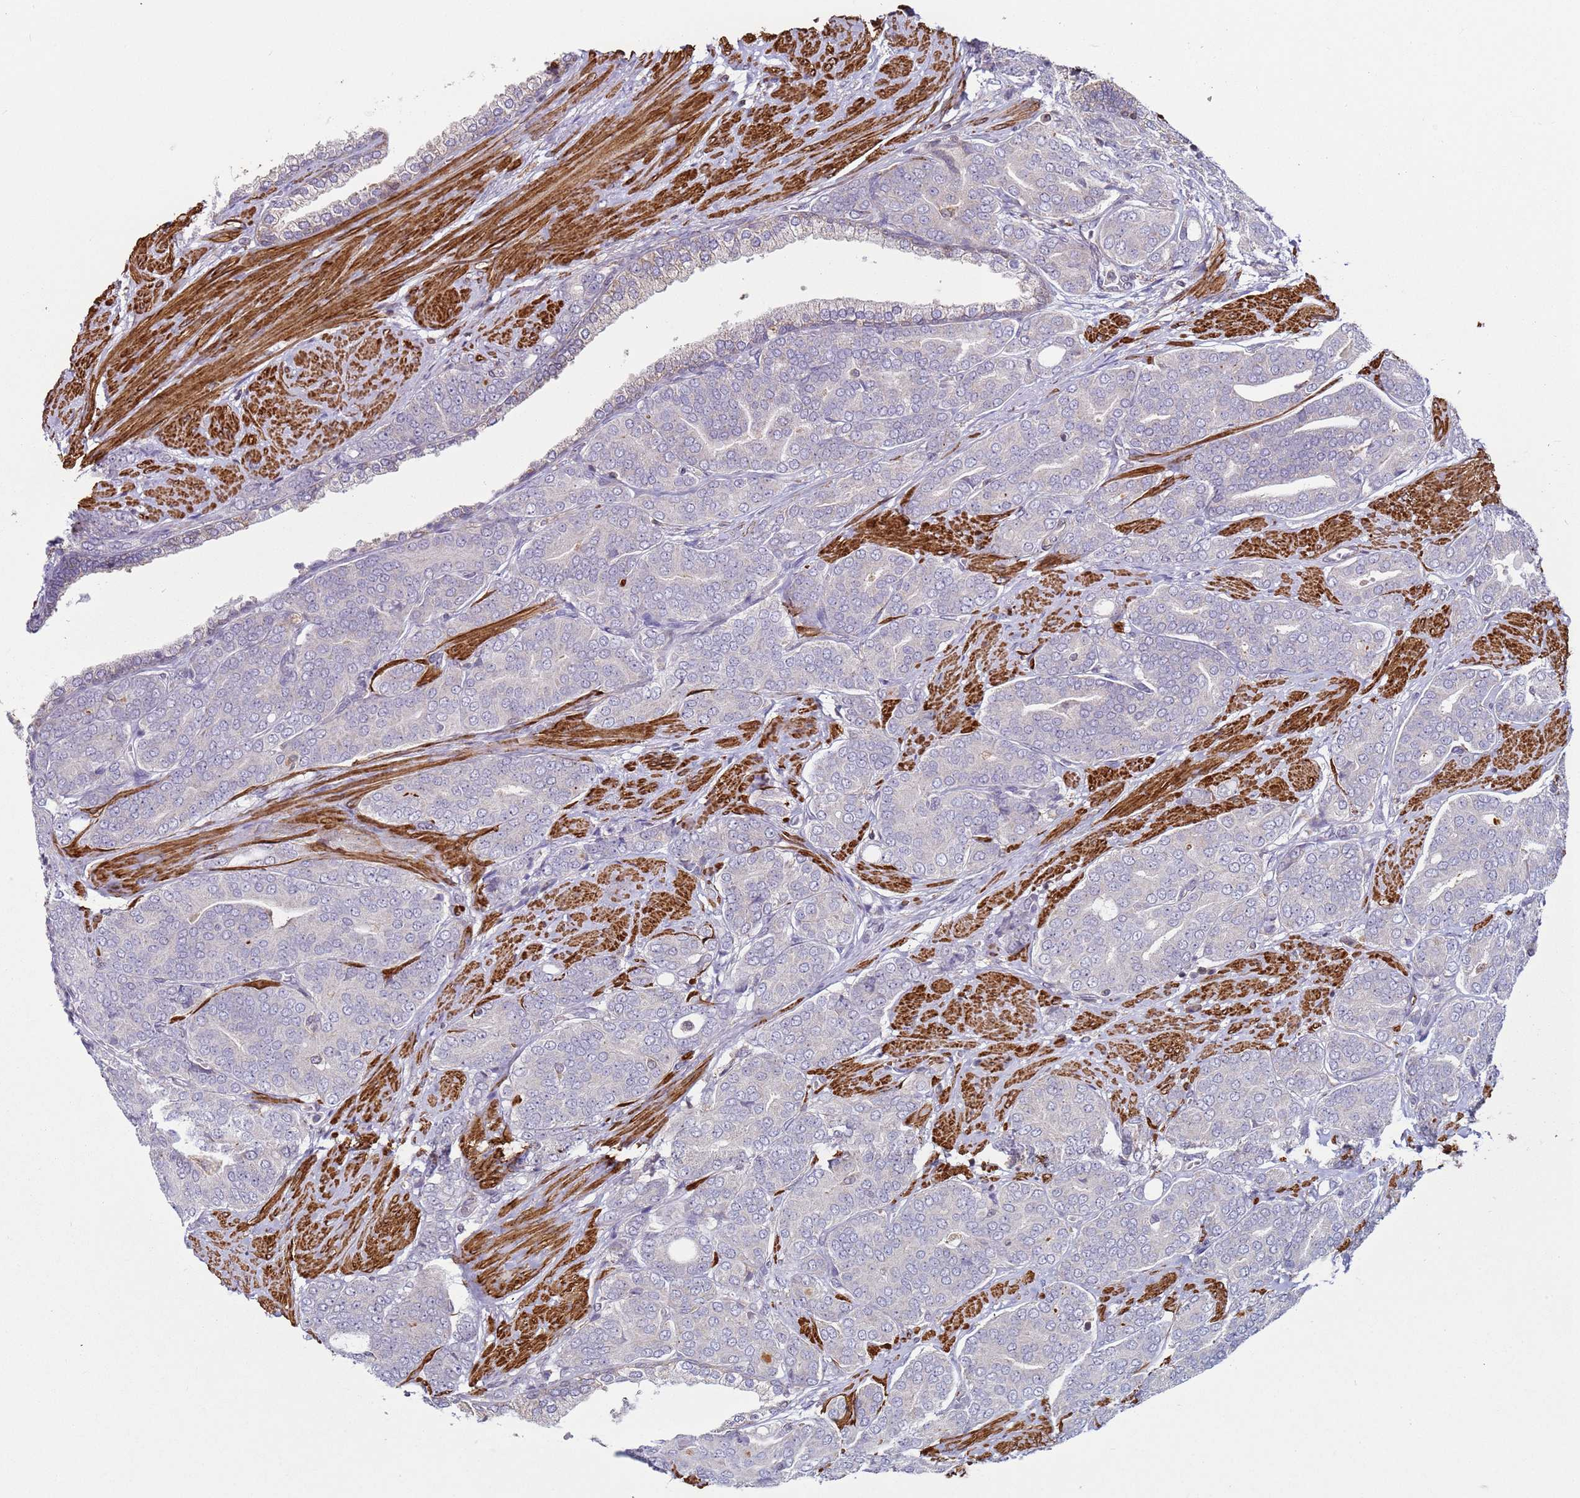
{"staining": {"intensity": "negative", "quantity": "none", "location": "none"}, "tissue": "prostate cancer", "cell_type": "Tumor cells", "image_type": "cancer", "snomed": [{"axis": "morphology", "description": "Adenocarcinoma, High grade"}, {"axis": "topography", "description": "Prostate"}], "caption": "Tumor cells are negative for protein expression in human prostate cancer.", "gene": "SNAPC4", "patient": {"sex": "male", "age": 67}}